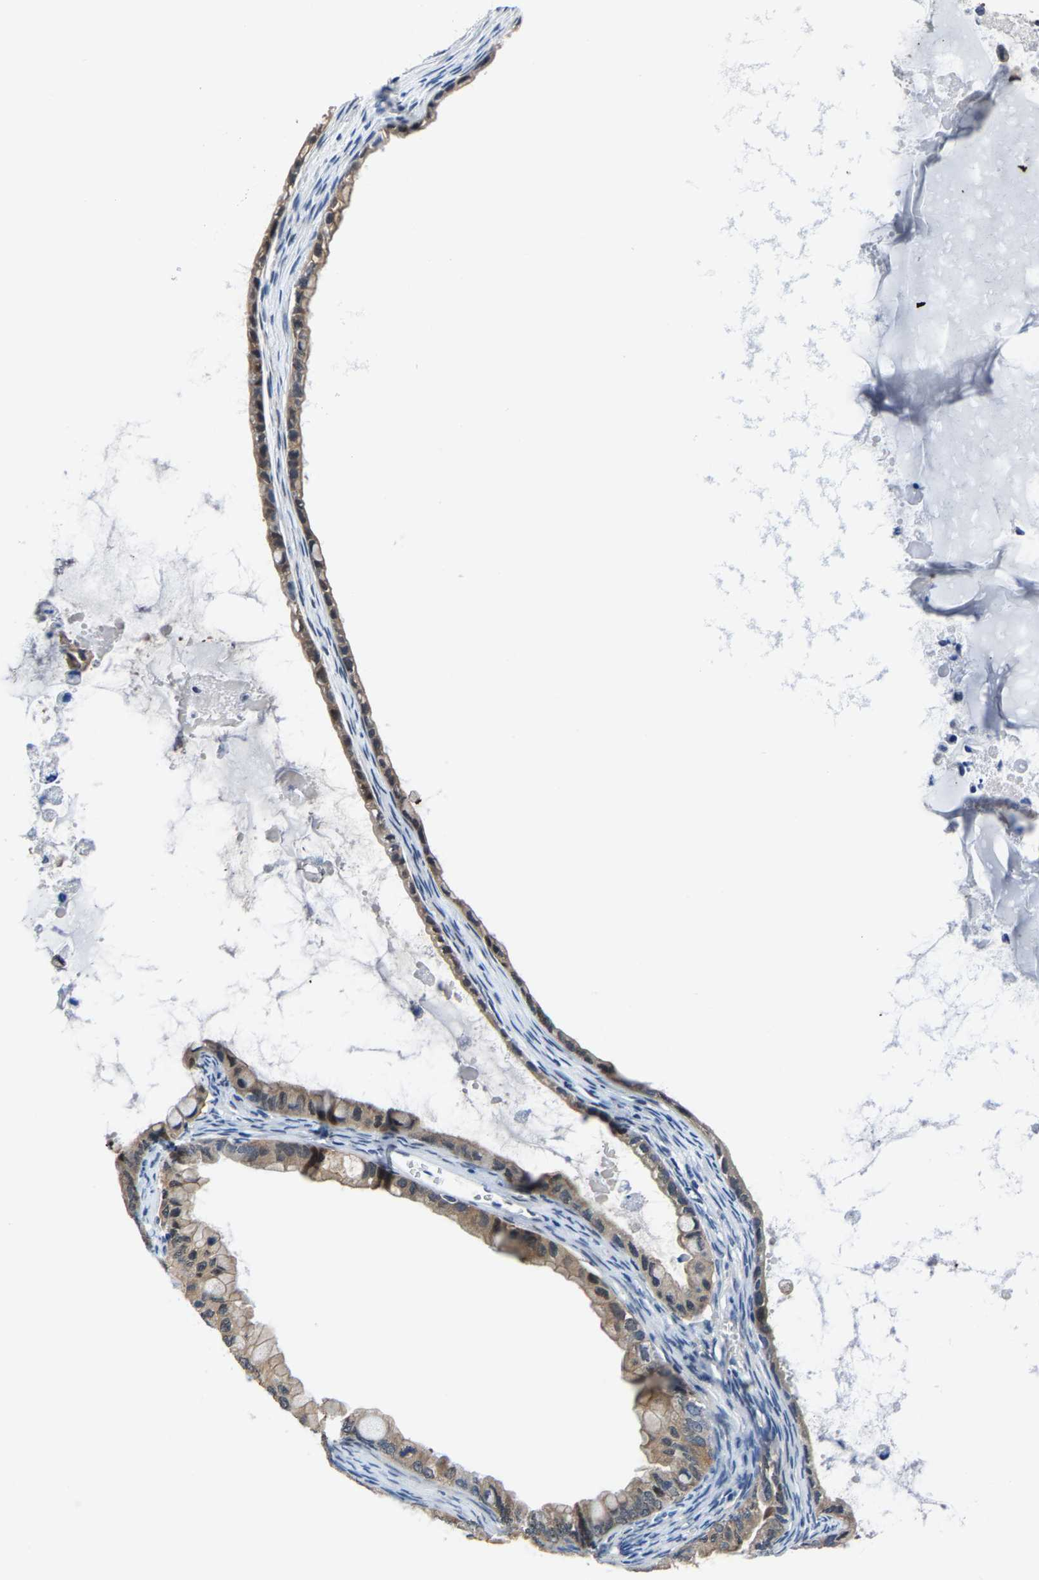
{"staining": {"intensity": "weak", "quantity": ">75%", "location": "cytoplasmic/membranous"}, "tissue": "ovarian cancer", "cell_type": "Tumor cells", "image_type": "cancer", "snomed": [{"axis": "morphology", "description": "Cystadenocarcinoma, mucinous, NOS"}, {"axis": "topography", "description": "Ovary"}], "caption": "Immunohistochemistry (IHC) (DAB) staining of ovarian mucinous cystadenocarcinoma shows weak cytoplasmic/membranous protein positivity in approximately >75% of tumor cells.", "gene": "SSH3", "patient": {"sex": "female", "age": 80}}